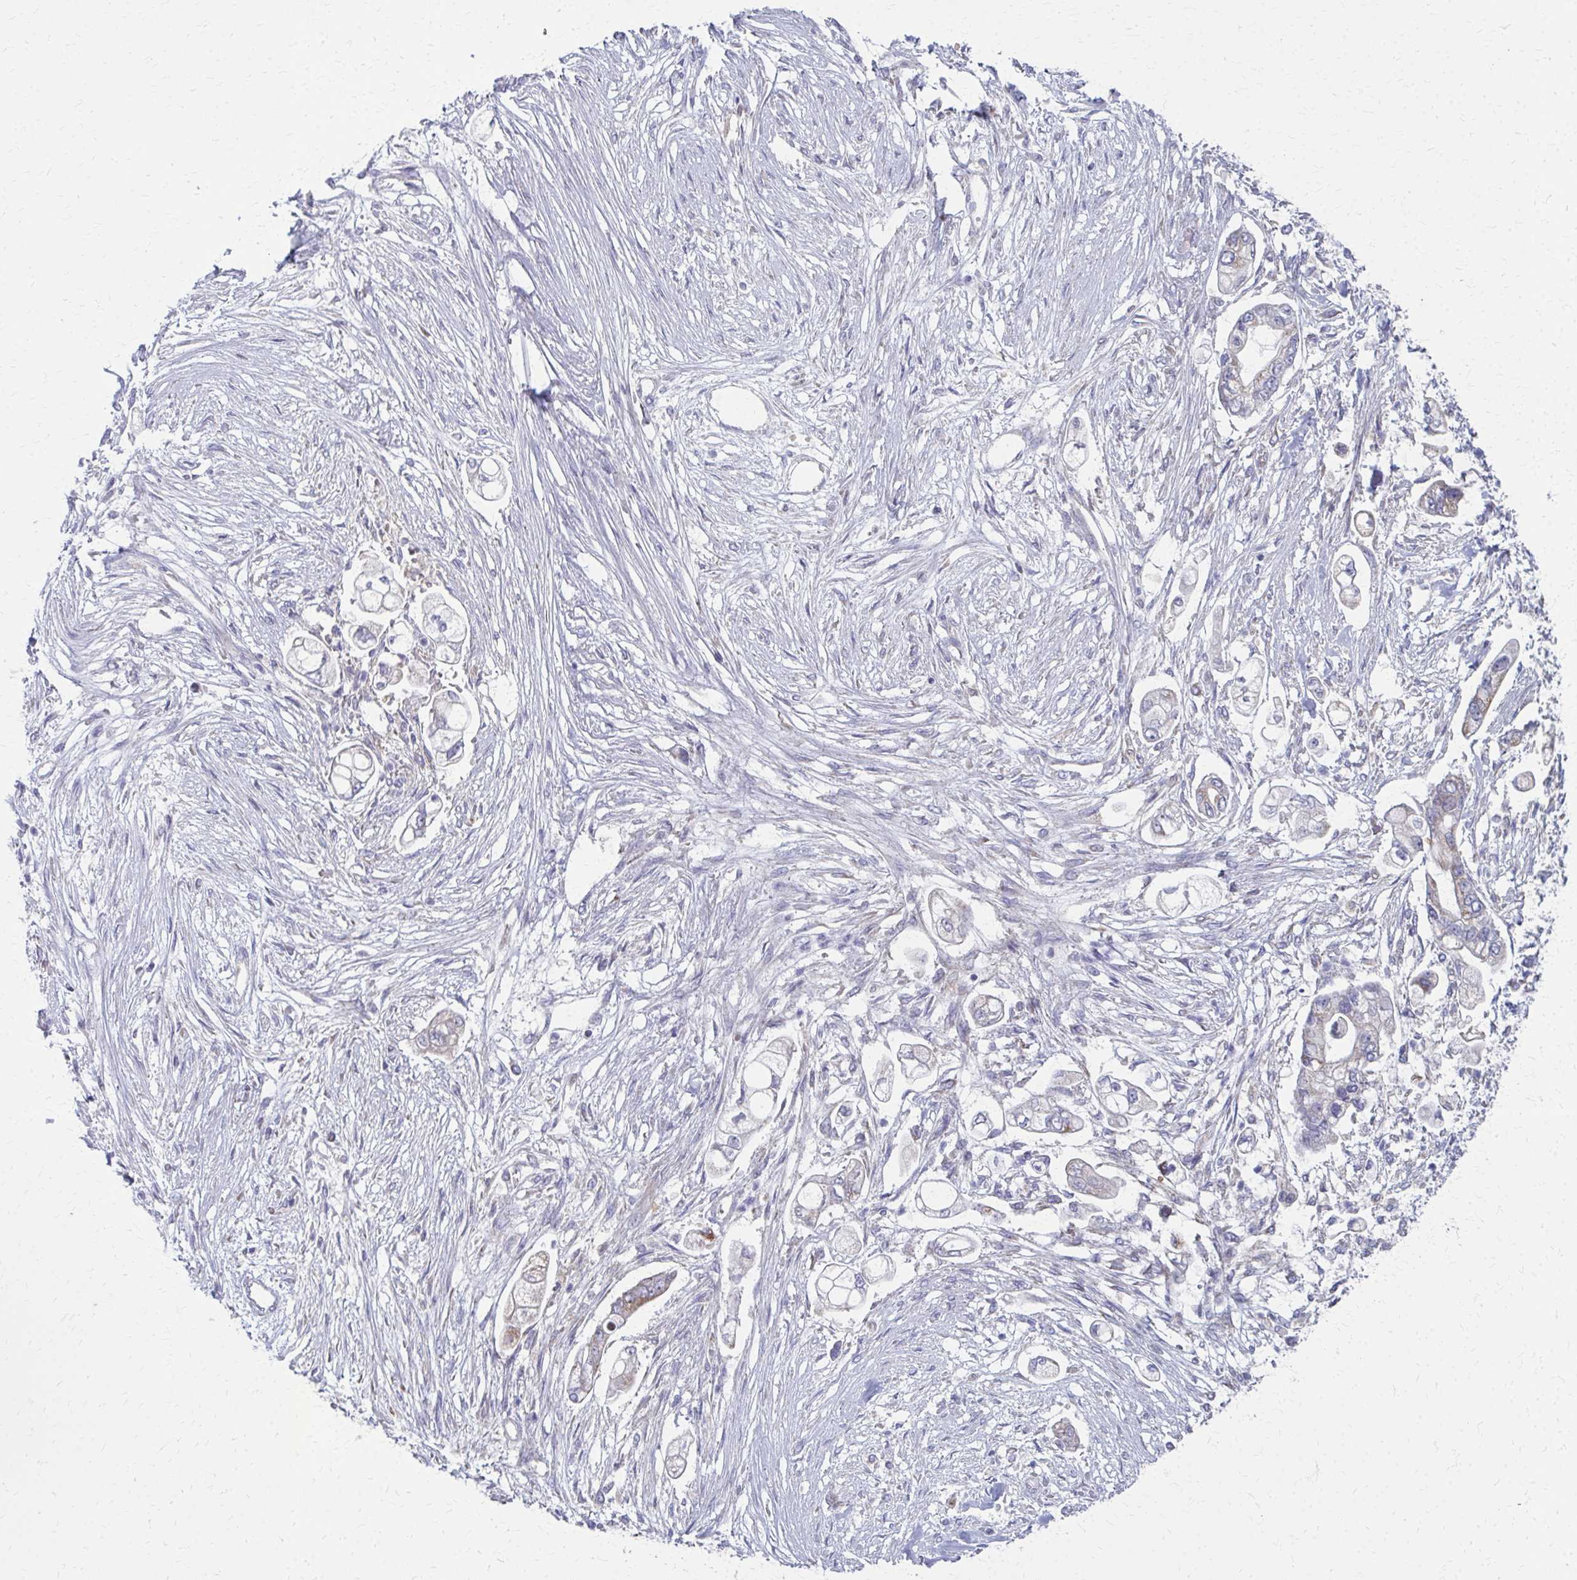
{"staining": {"intensity": "moderate", "quantity": "<25%", "location": "cytoplasmic/membranous"}, "tissue": "pancreatic cancer", "cell_type": "Tumor cells", "image_type": "cancer", "snomed": [{"axis": "morphology", "description": "Adenocarcinoma, NOS"}, {"axis": "topography", "description": "Pancreas"}], "caption": "Immunohistochemistry (IHC) of adenocarcinoma (pancreatic) displays low levels of moderate cytoplasmic/membranous positivity in about <25% of tumor cells.", "gene": "FAHD1", "patient": {"sex": "female", "age": 69}}